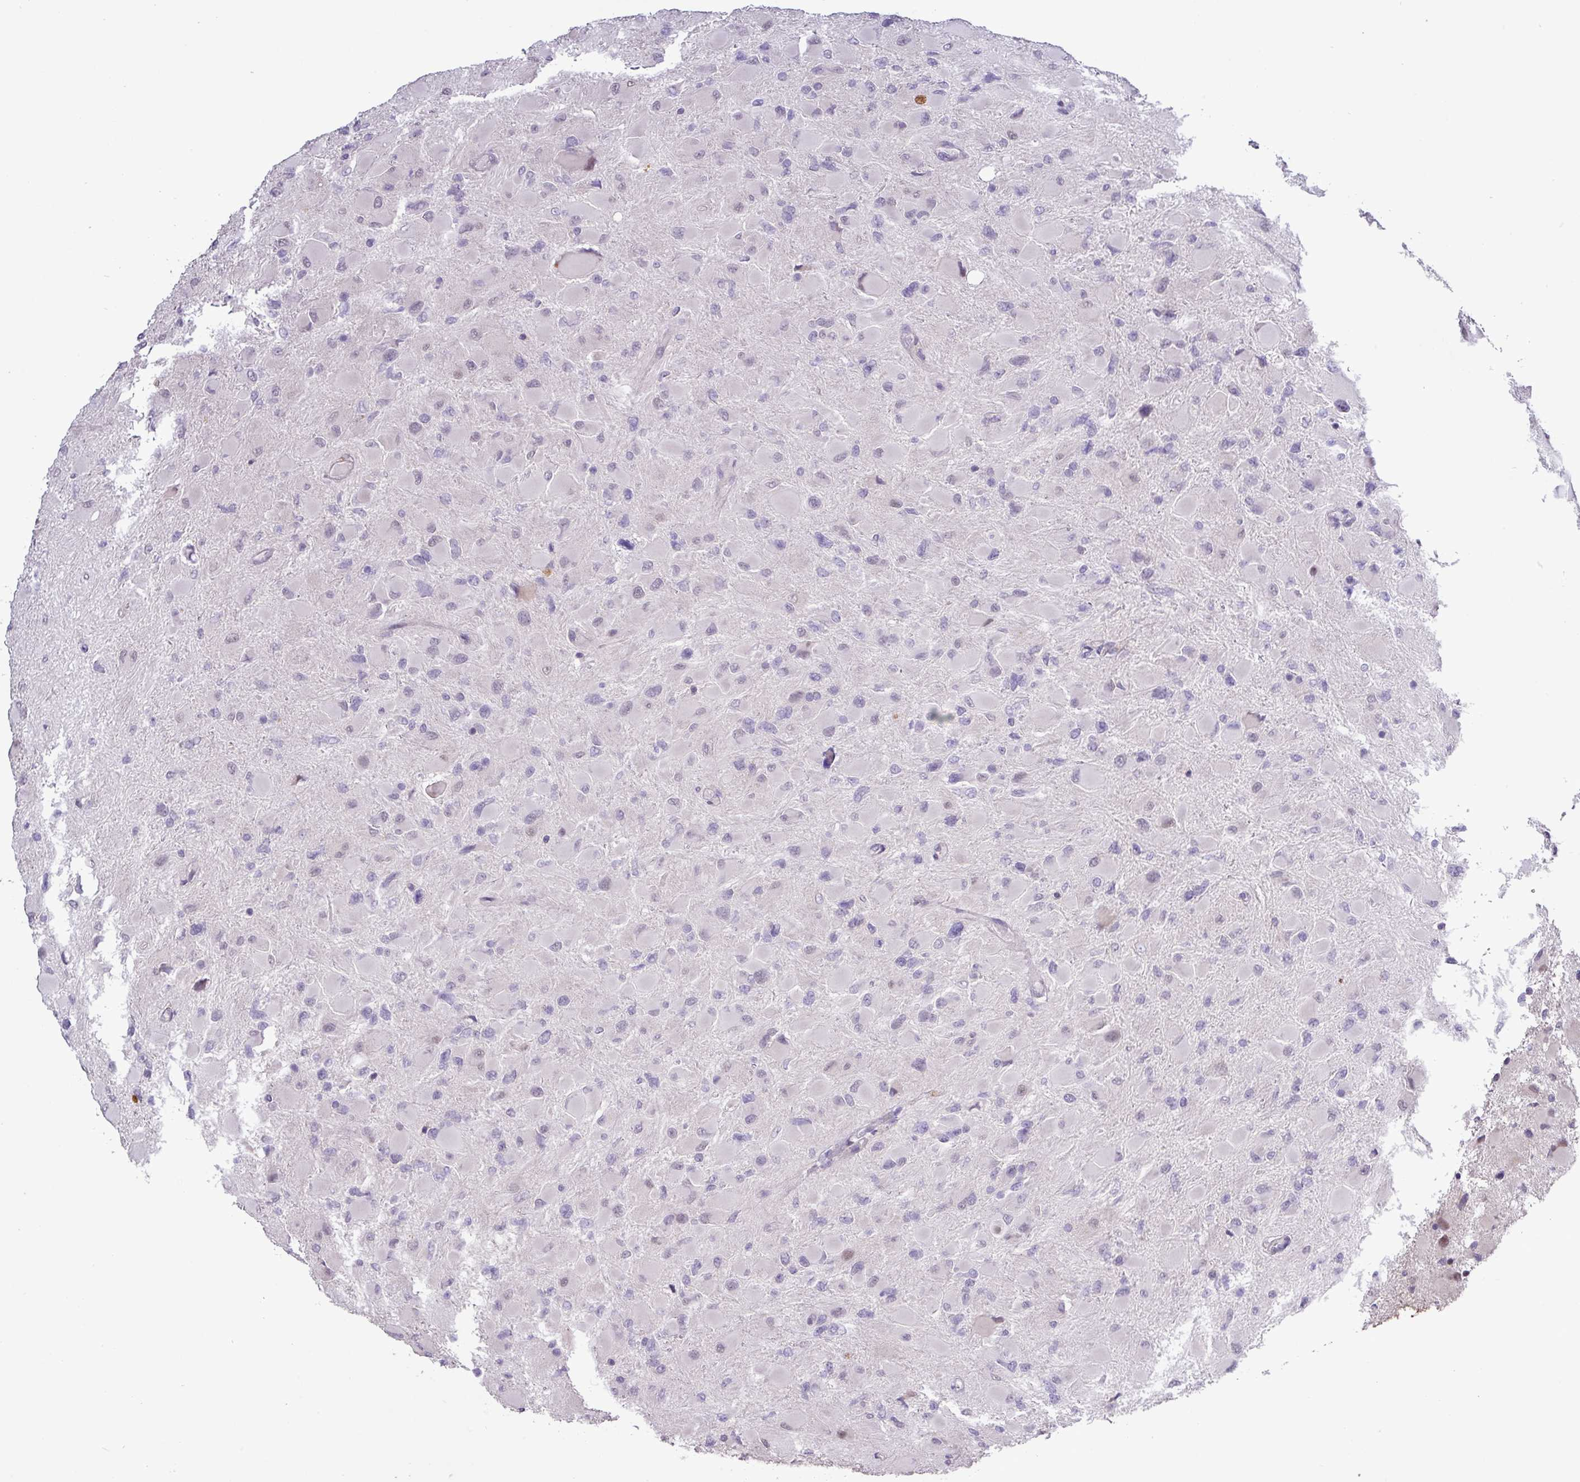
{"staining": {"intensity": "negative", "quantity": "none", "location": "none"}, "tissue": "glioma", "cell_type": "Tumor cells", "image_type": "cancer", "snomed": [{"axis": "morphology", "description": "Glioma, malignant, High grade"}, {"axis": "topography", "description": "Cerebral cortex"}], "caption": "The histopathology image shows no staining of tumor cells in malignant glioma (high-grade). (Stains: DAB (3,3'-diaminobenzidine) immunohistochemistry (IHC) with hematoxylin counter stain, Microscopy: brightfield microscopy at high magnification).", "gene": "RIPPLY1", "patient": {"sex": "female", "age": 36}}